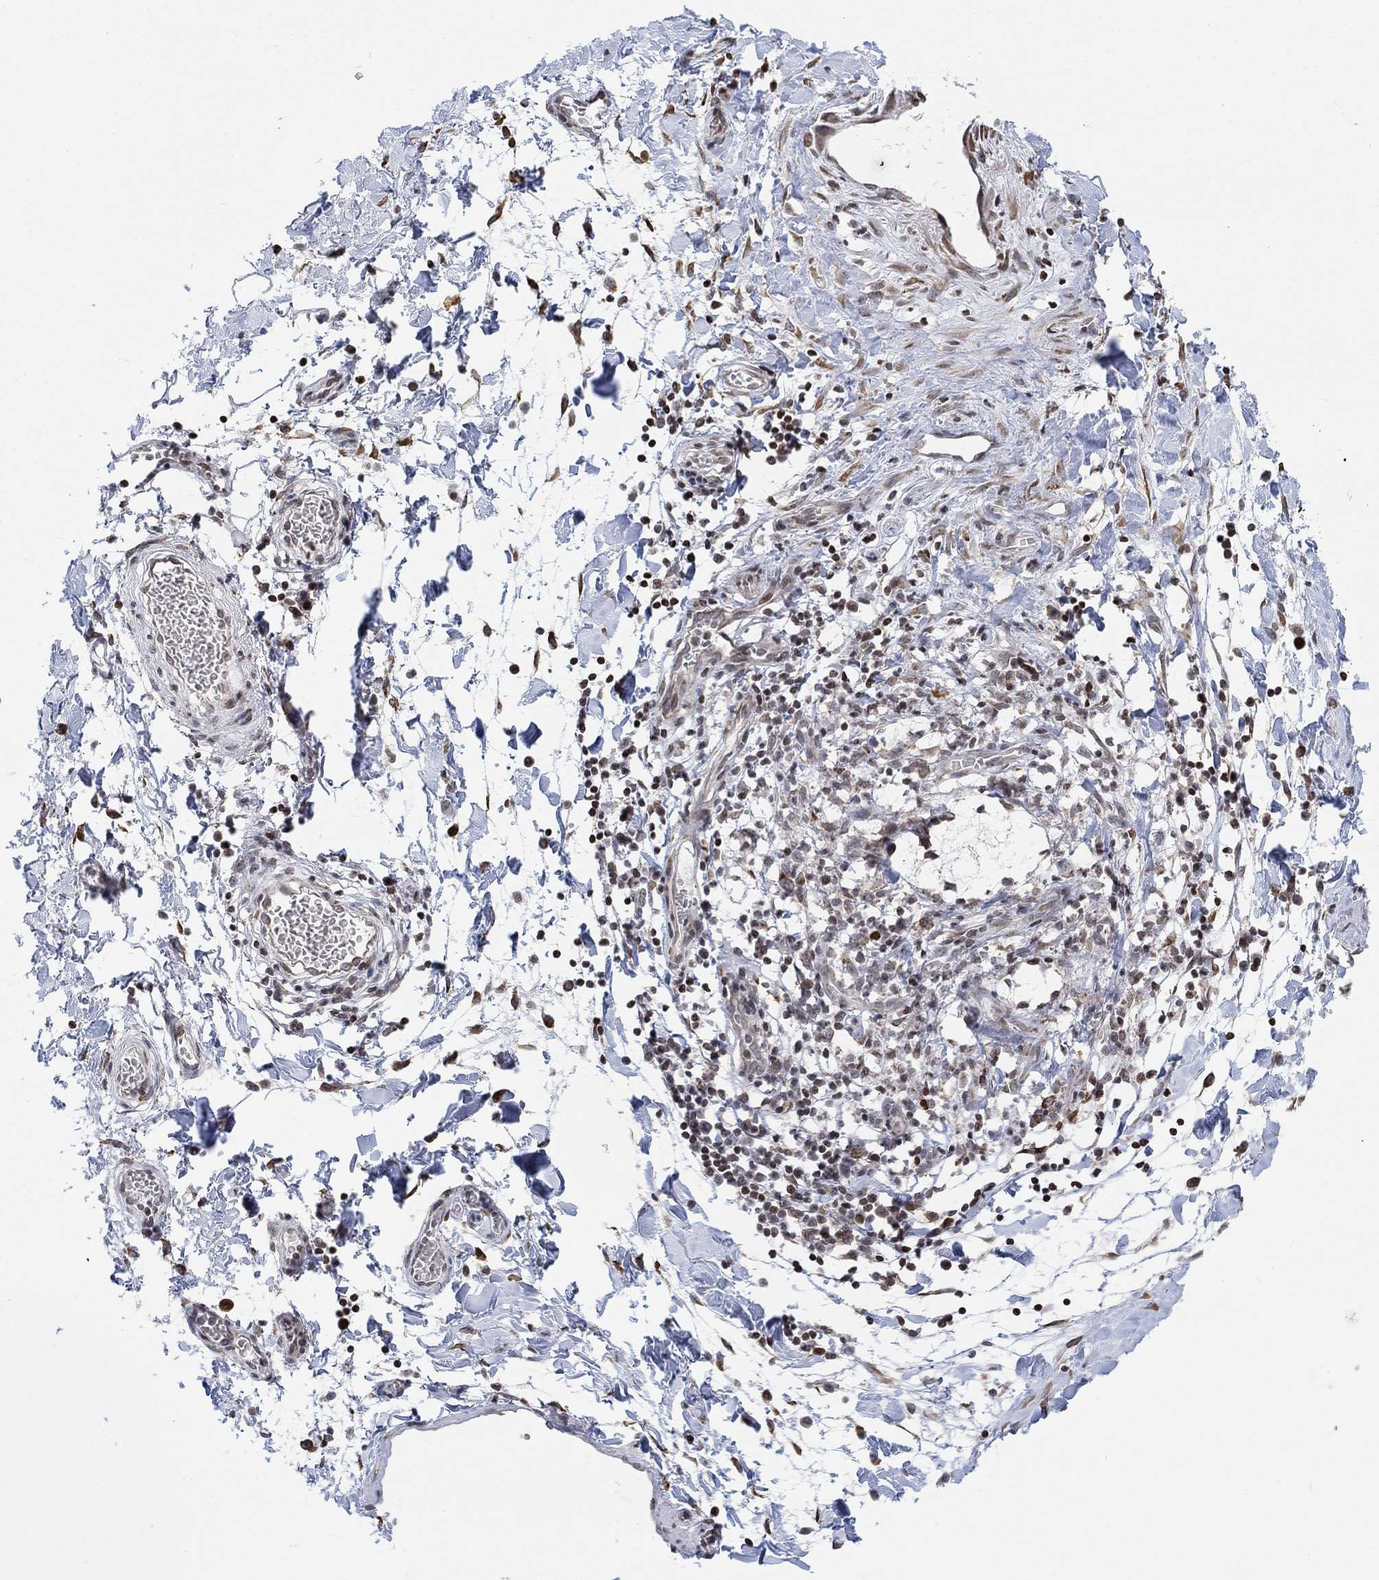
{"staining": {"intensity": "negative", "quantity": "none", "location": "none"}, "tissue": "adipose tissue", "cell_type": "Adipocytes", "image_type": "normal", "snomed": [{"axis": "morphology", "description": "Normal tissue, NOS"}, {"axis": "topography", "description": "Vascular tissue"}, {"axis": "topography", "description": "Peripheral nerve tissue"}], "caption": "DAB (3,3'-diaminobenzidine) immunohistochemical staining of unremarkable human adipose tissue displays no significant positivity in adipocytes.", "gene": "ABHD14A", "patient": {"sex": "male", "age": 23}}